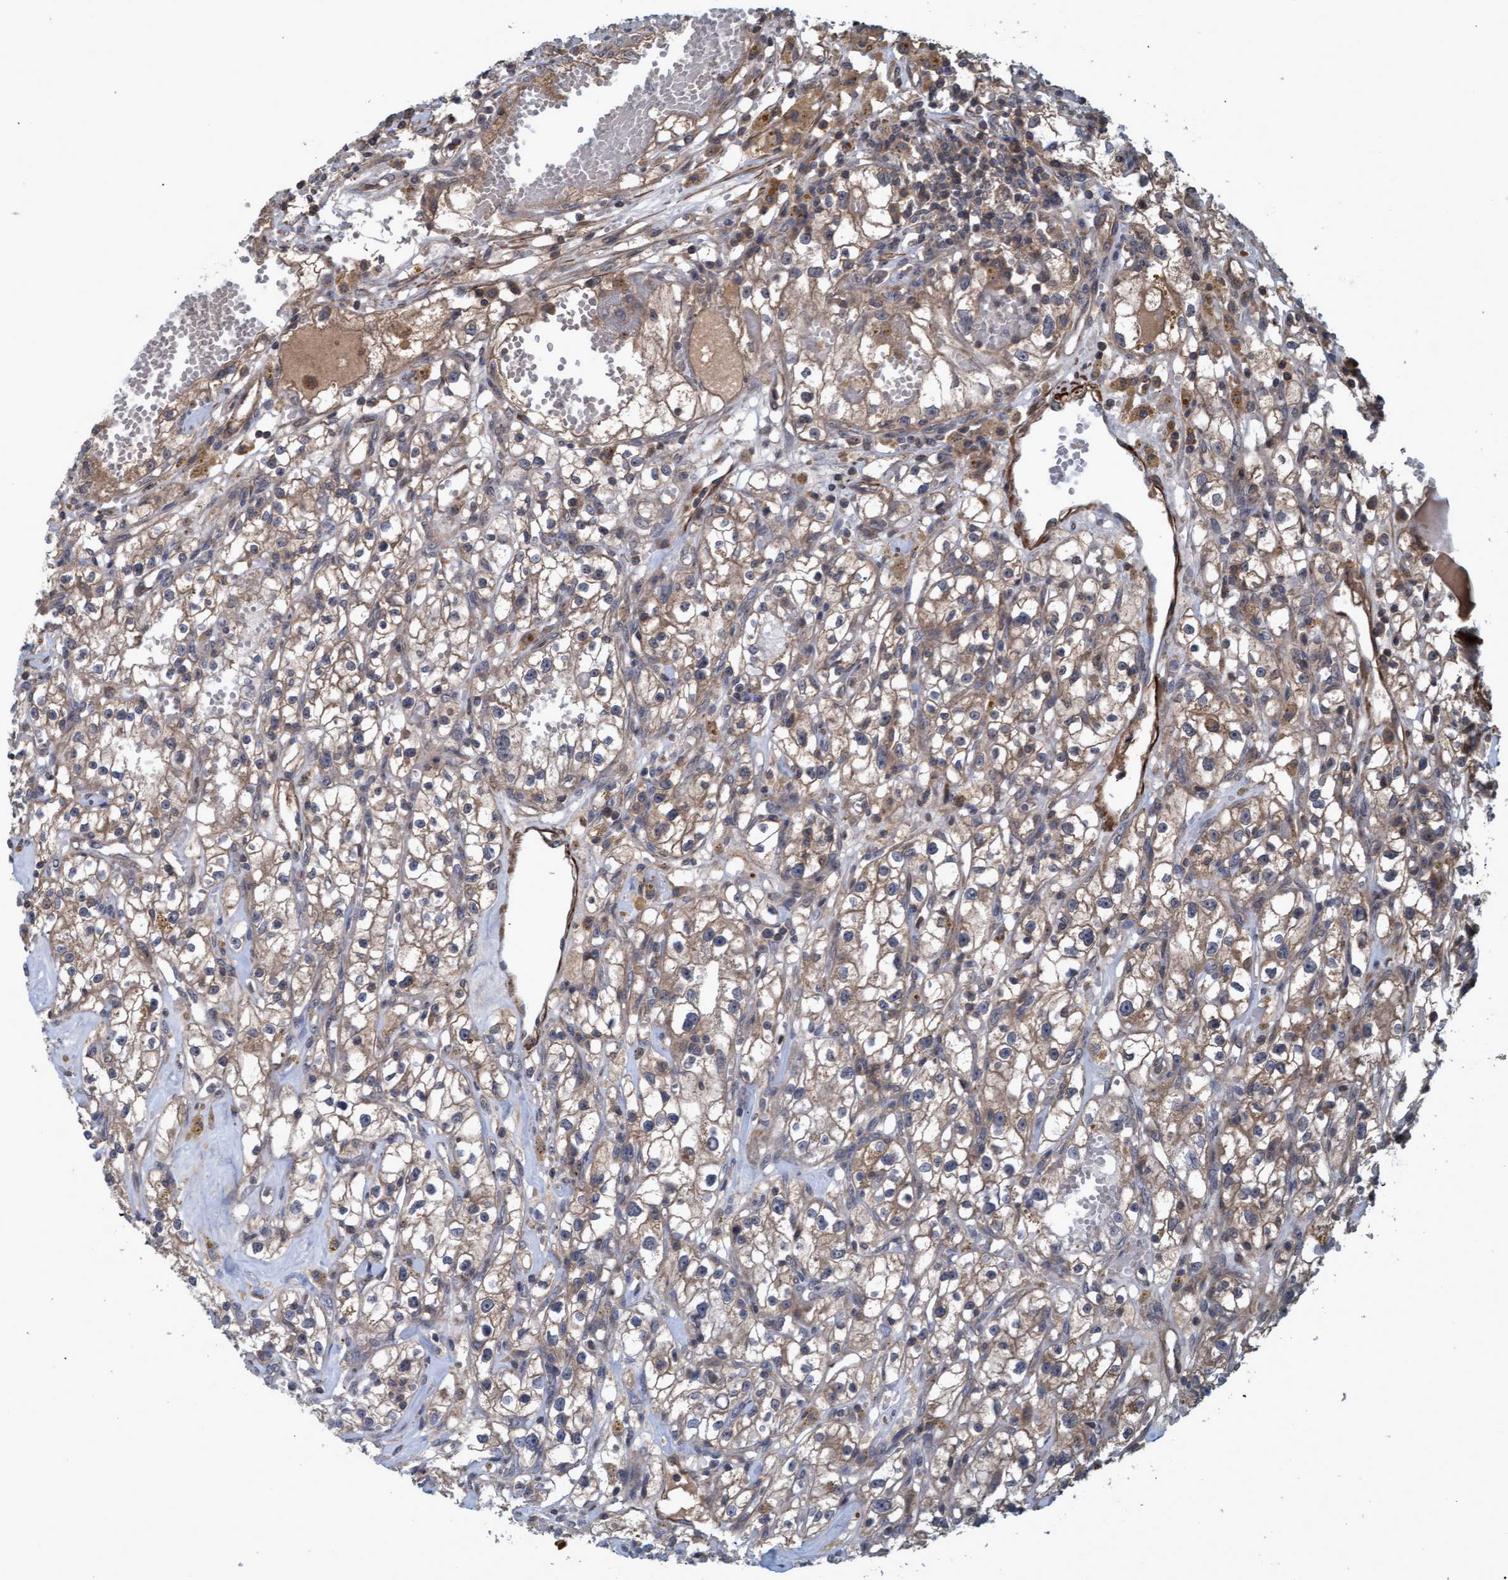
{"staining": {"intensity": "moderate", "quantity": ">75%", "location": "cytoplasmic/membranous"}, "tissue": "renal cancer", "cell_type": "Tumor cells", "image_type": "cancer", "snomed": [{"axis": "morphology", "description": "Adenocarcinoma, NOS"}, {"axis": "topography", "description": "Kidney"}], "caption": "Immunohistochemical staining of human adenocarcinoma (renal) exhibits medium levels of moderate cytoplasmic/membranous protein positivity in about >75% of tumor cells.", "gene": "GGT6", "patient": {"sex": "male", "age": 56}}